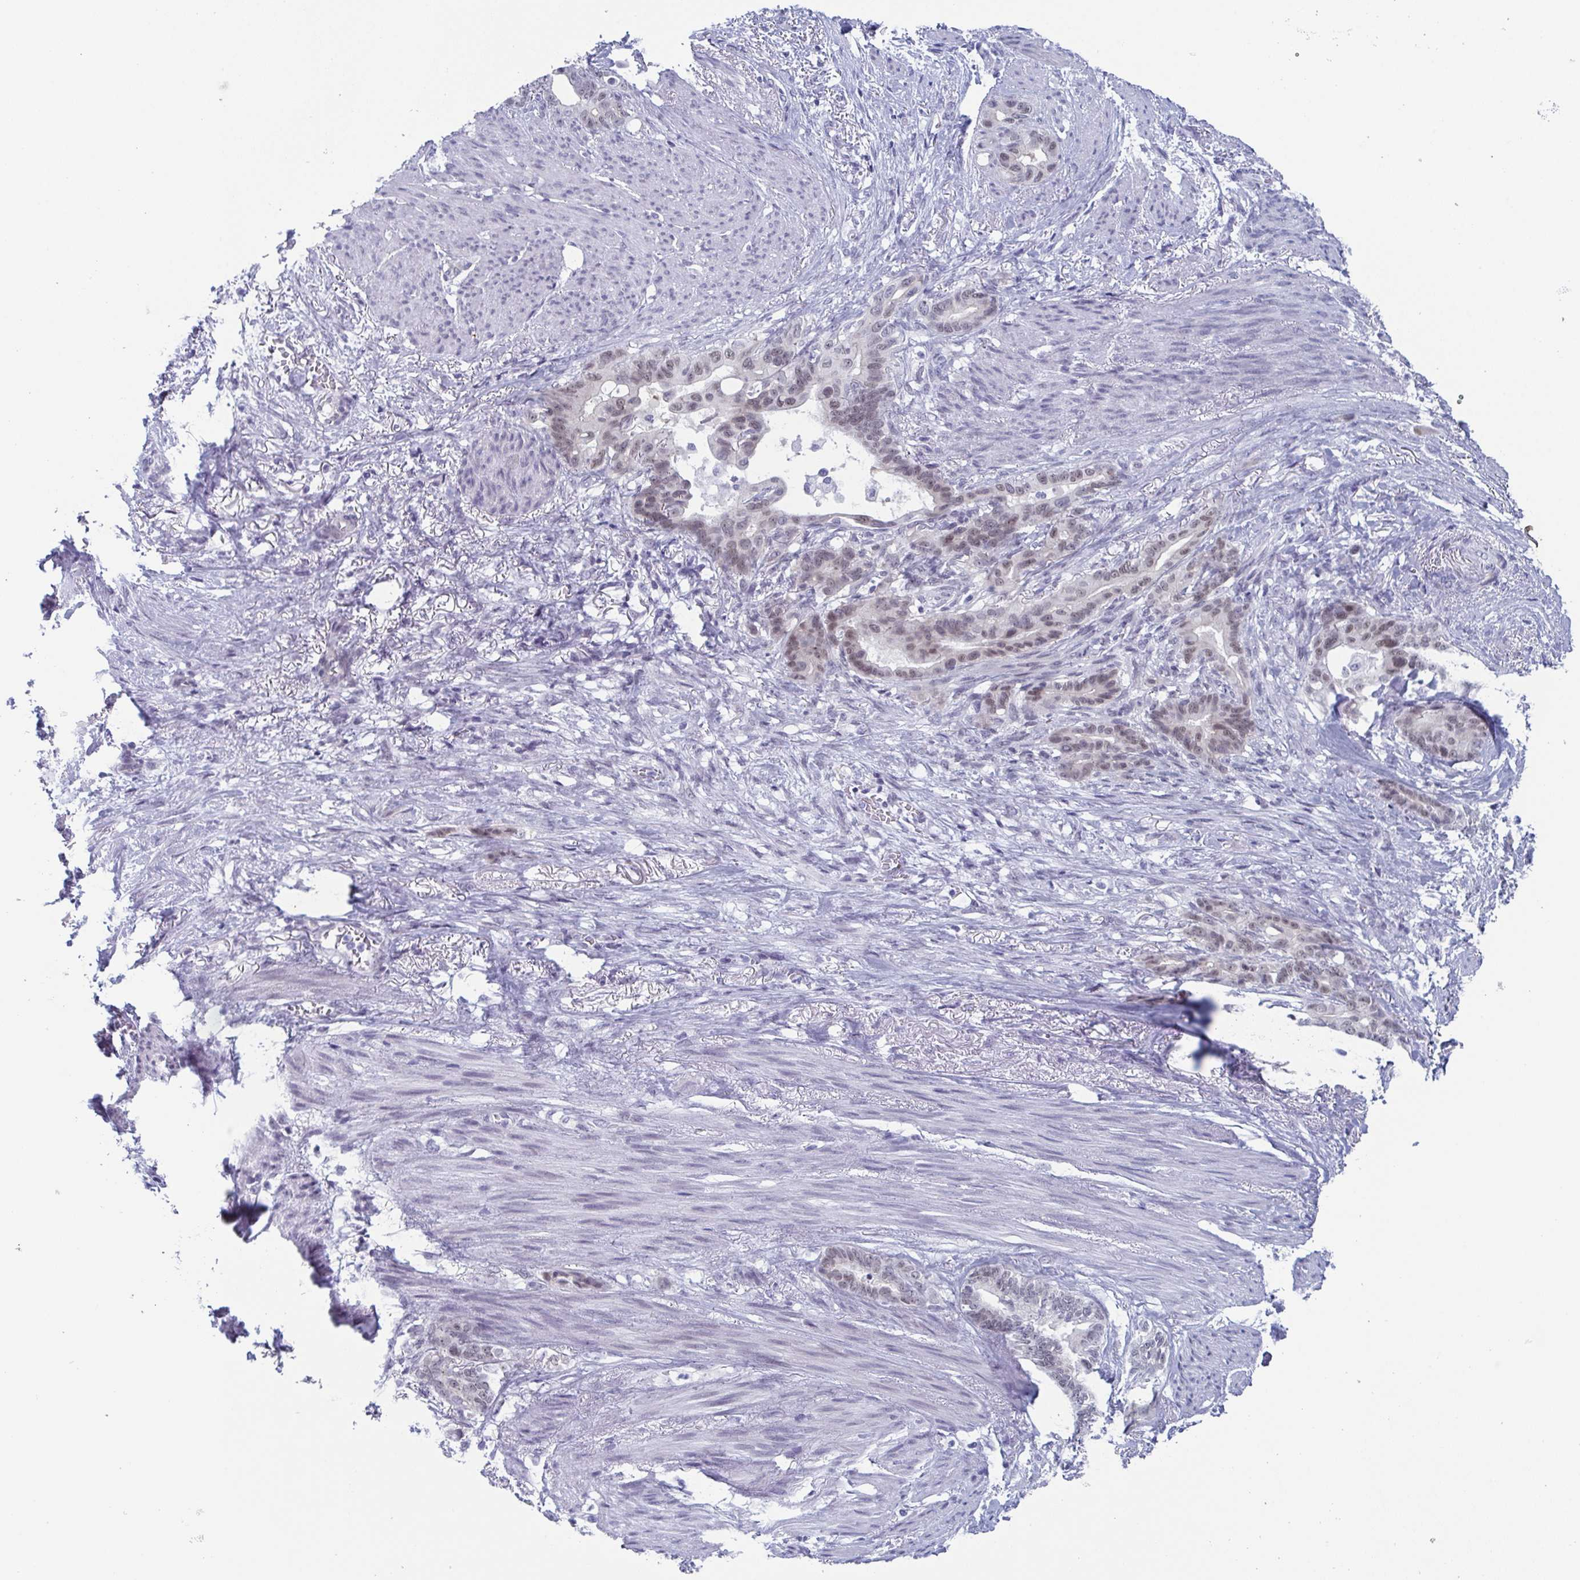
{"staining": {"intensity": "weak", "quantity": "<25%", "location": "nuclear"}, "tissue": "stomach cancer", "cell_type": "Tumor cells", "image_type": "cancer", "snomed": [{"axis": "morphology", "description": "Normal tissue, NOS"}, {"axis": "morphology", "description": "Adenocarcinoma, NOS"}, {"axis": "topography", "description": "Esophagus"}, {"axis": "topography", "description": "Stomach, upper"}], "caption": "The histopathology image shows no staining of tumor cells in stomach cancer (adenocarcinoma). Brightfield microscopy of immunohistochemistry stained with DAB (brown) and hematoxylin (blue), captured at high magnification.", "gene": "ZFP64", "patient": {"sex": "male", "age": 62}}